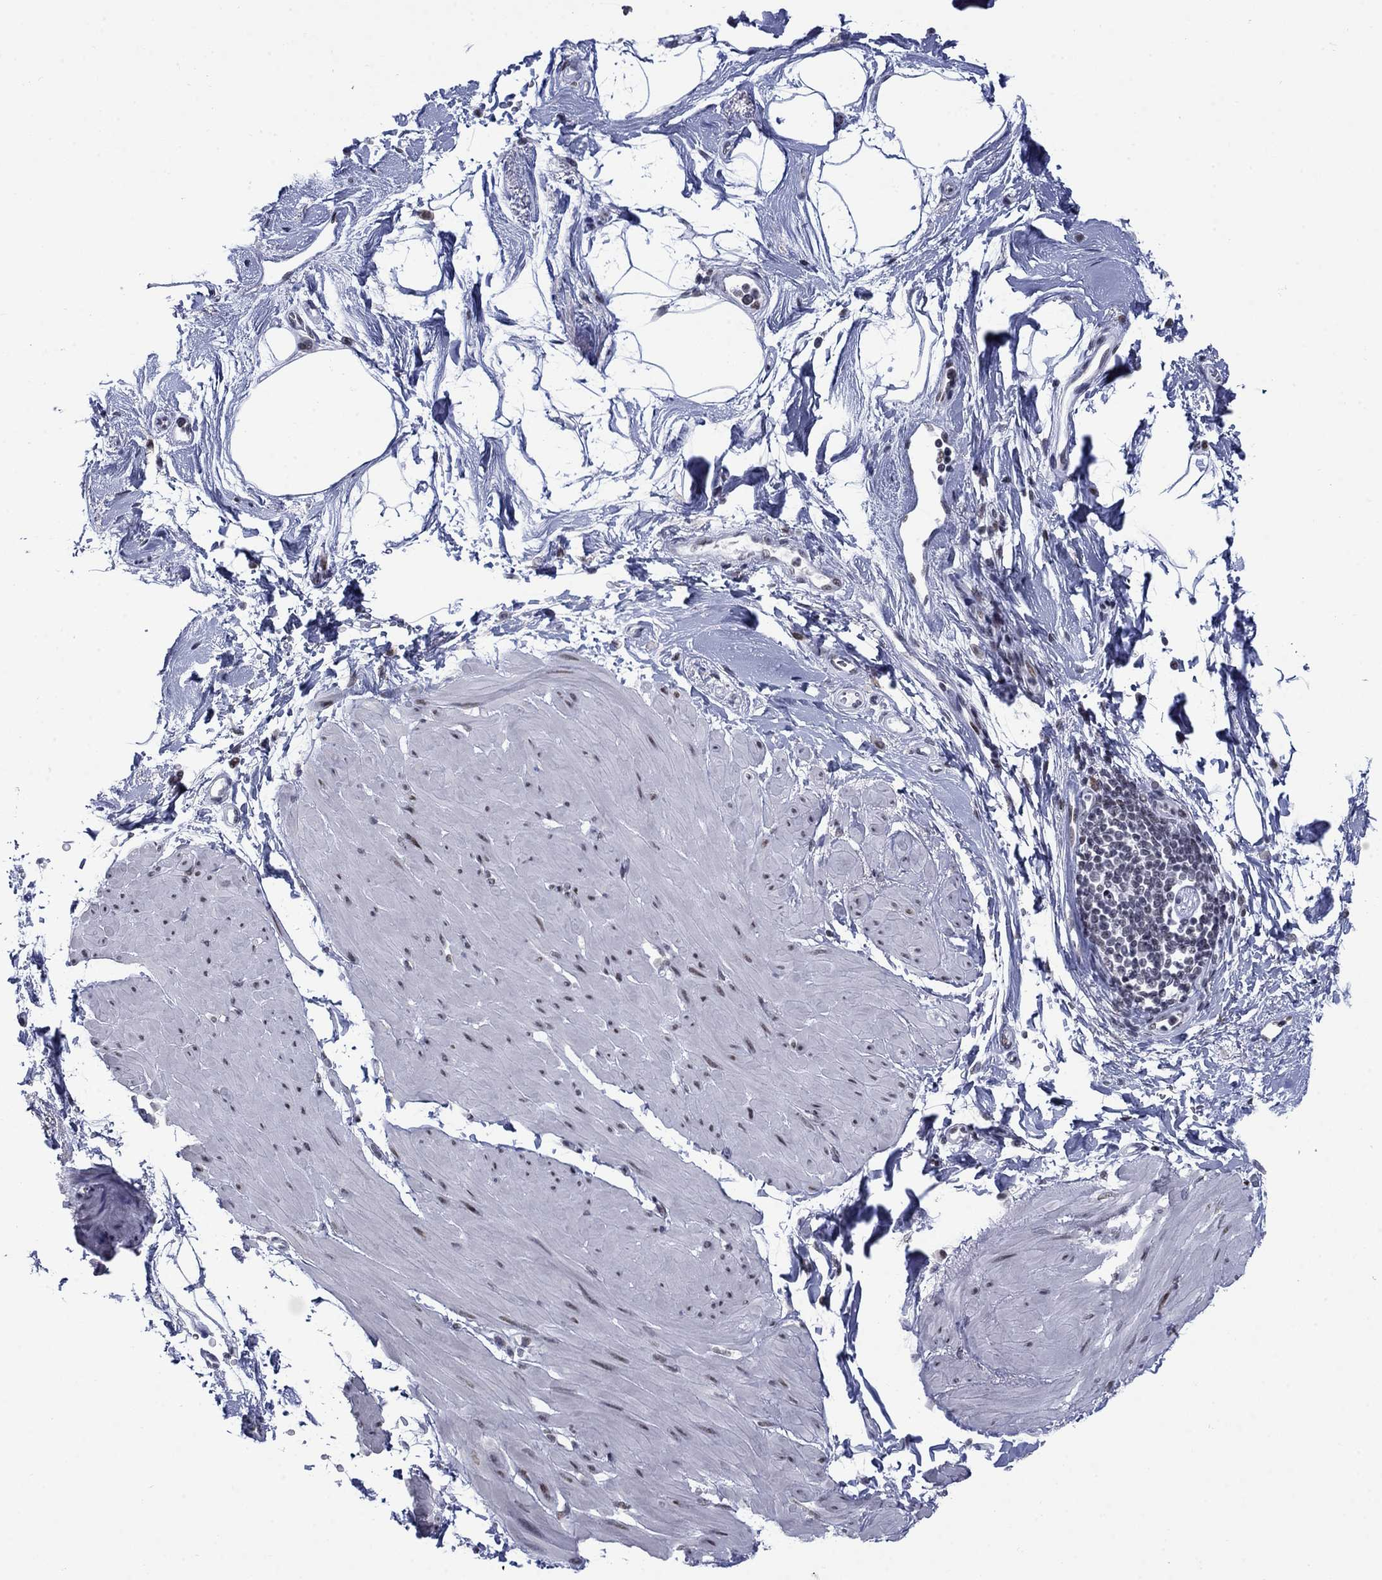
{"staining": {"intensity": "negative", "quantity": "none", "location": "none"}, "tissue": "smooth muscle", "cell_type": "Smooth muscle cells", "image_type": "normal", "snomed": [{"axis": "morphology", "description": "Normal tissue, NOS"}, {"axis": "topography", "description": "Adipose tissue"}, {"axis": "topography", "description": "Smooth muscle"}, {"axis": "topography", "description": "Peripheral nerve tissue"}], "caption": "DAB (3,3'-diaminobenzidine) immunohistochemical staining of normal human smooth muscle demonstrates no significant staining in smooth muscle cells. (Brightfield microscopy of DAB immunohistochemistry (IHC) at high magnification).", "gene": "NPAS3", "patient": {"sex": "male", "age": 83}}